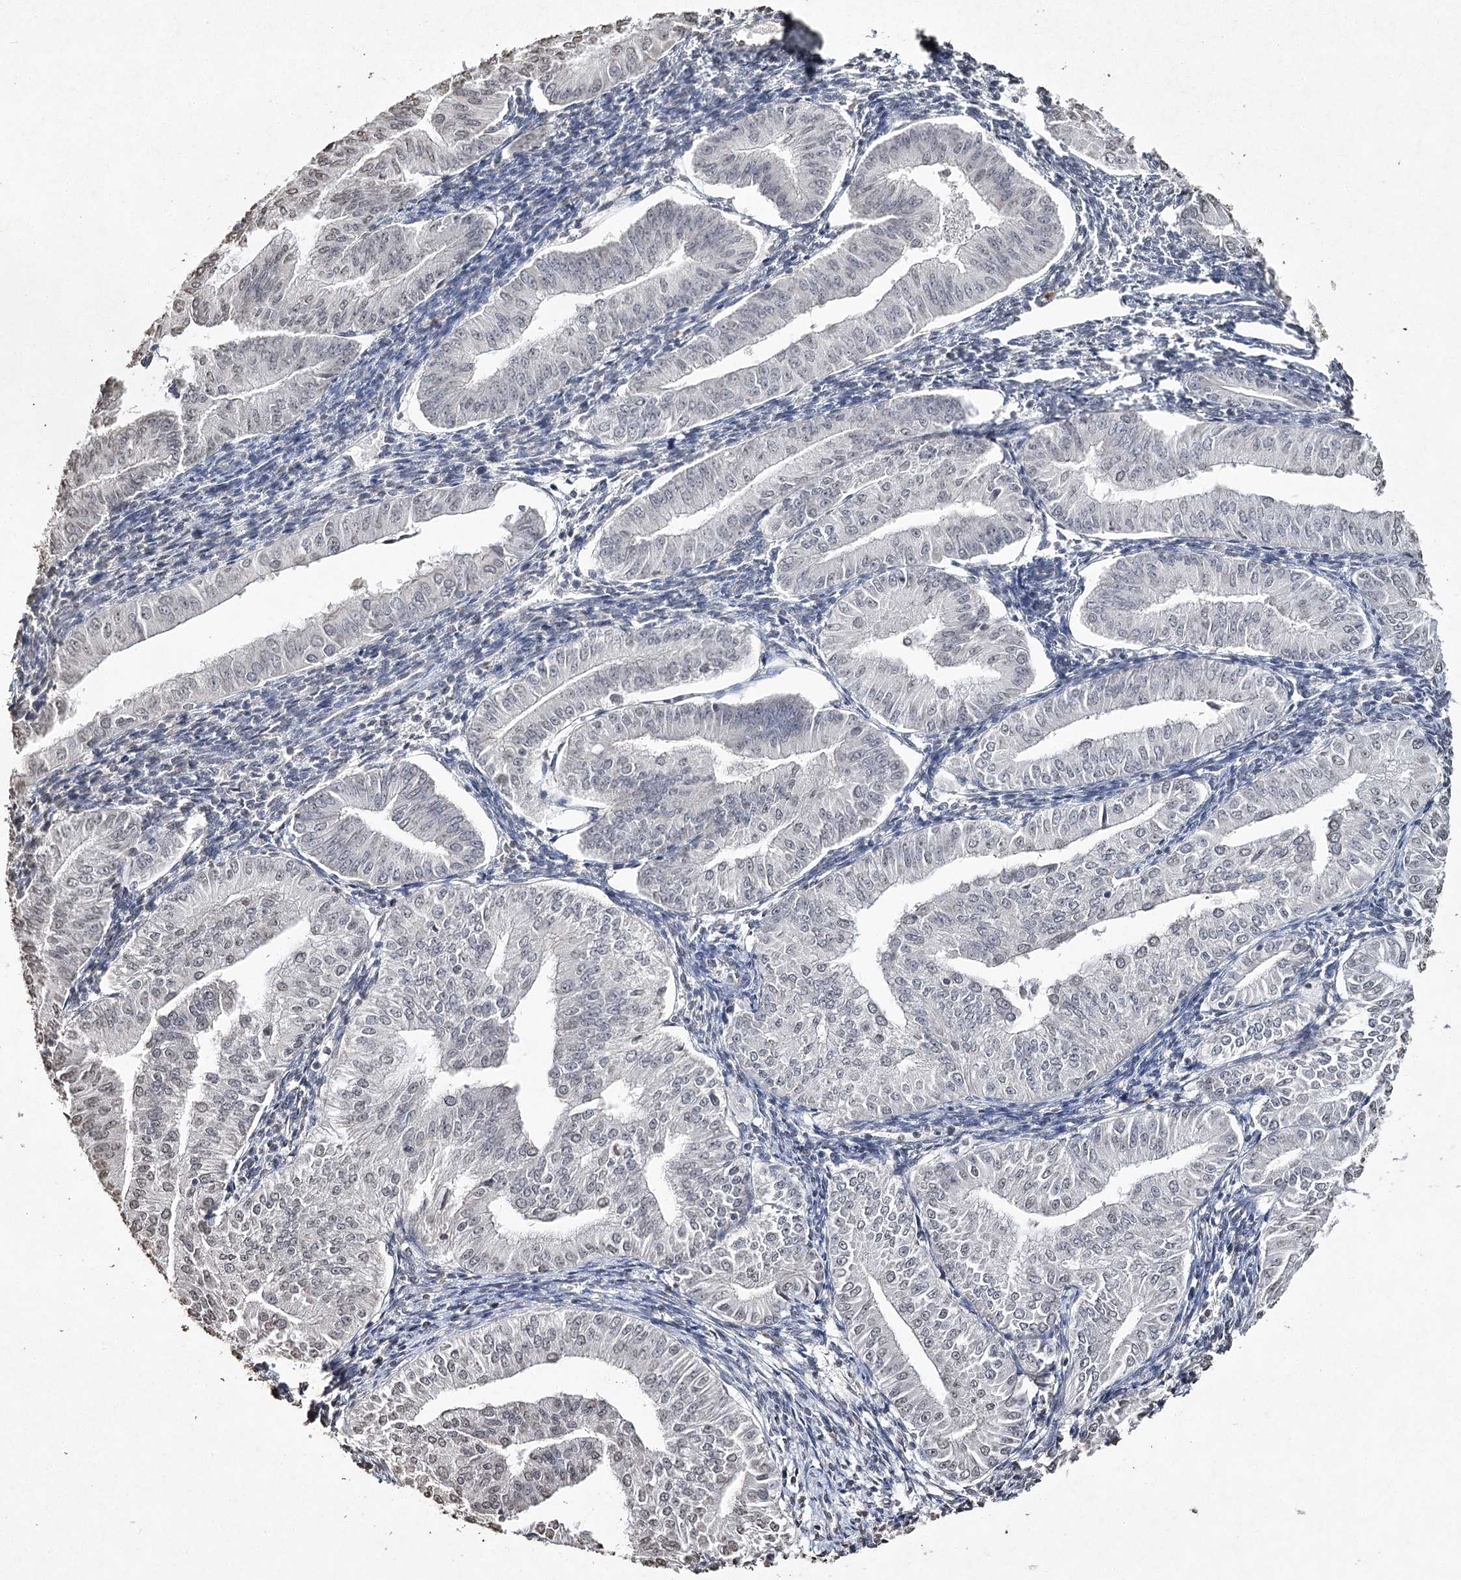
{"staining": {"intensity": "negative", "quantity": "none", "location": "none"}, "tissue": "endometrial cancer", "cell_type": "Tumor cells", "image_type": "cancer", "snomed": [{"axis": "morphology", "description": "Normal tissue, NOS"}, {"axis": "morphology", "description": "Adenocarcinoma, NOS"}, {"axis": "topography", "description": "Endometrium"}], "caption": "Photomicrograph shows no significant protein expression in tumor cells of adenocarcinoma (endometrial).", "gene": "DMXL1", "patient": {"sex": "female", "age": 53}}